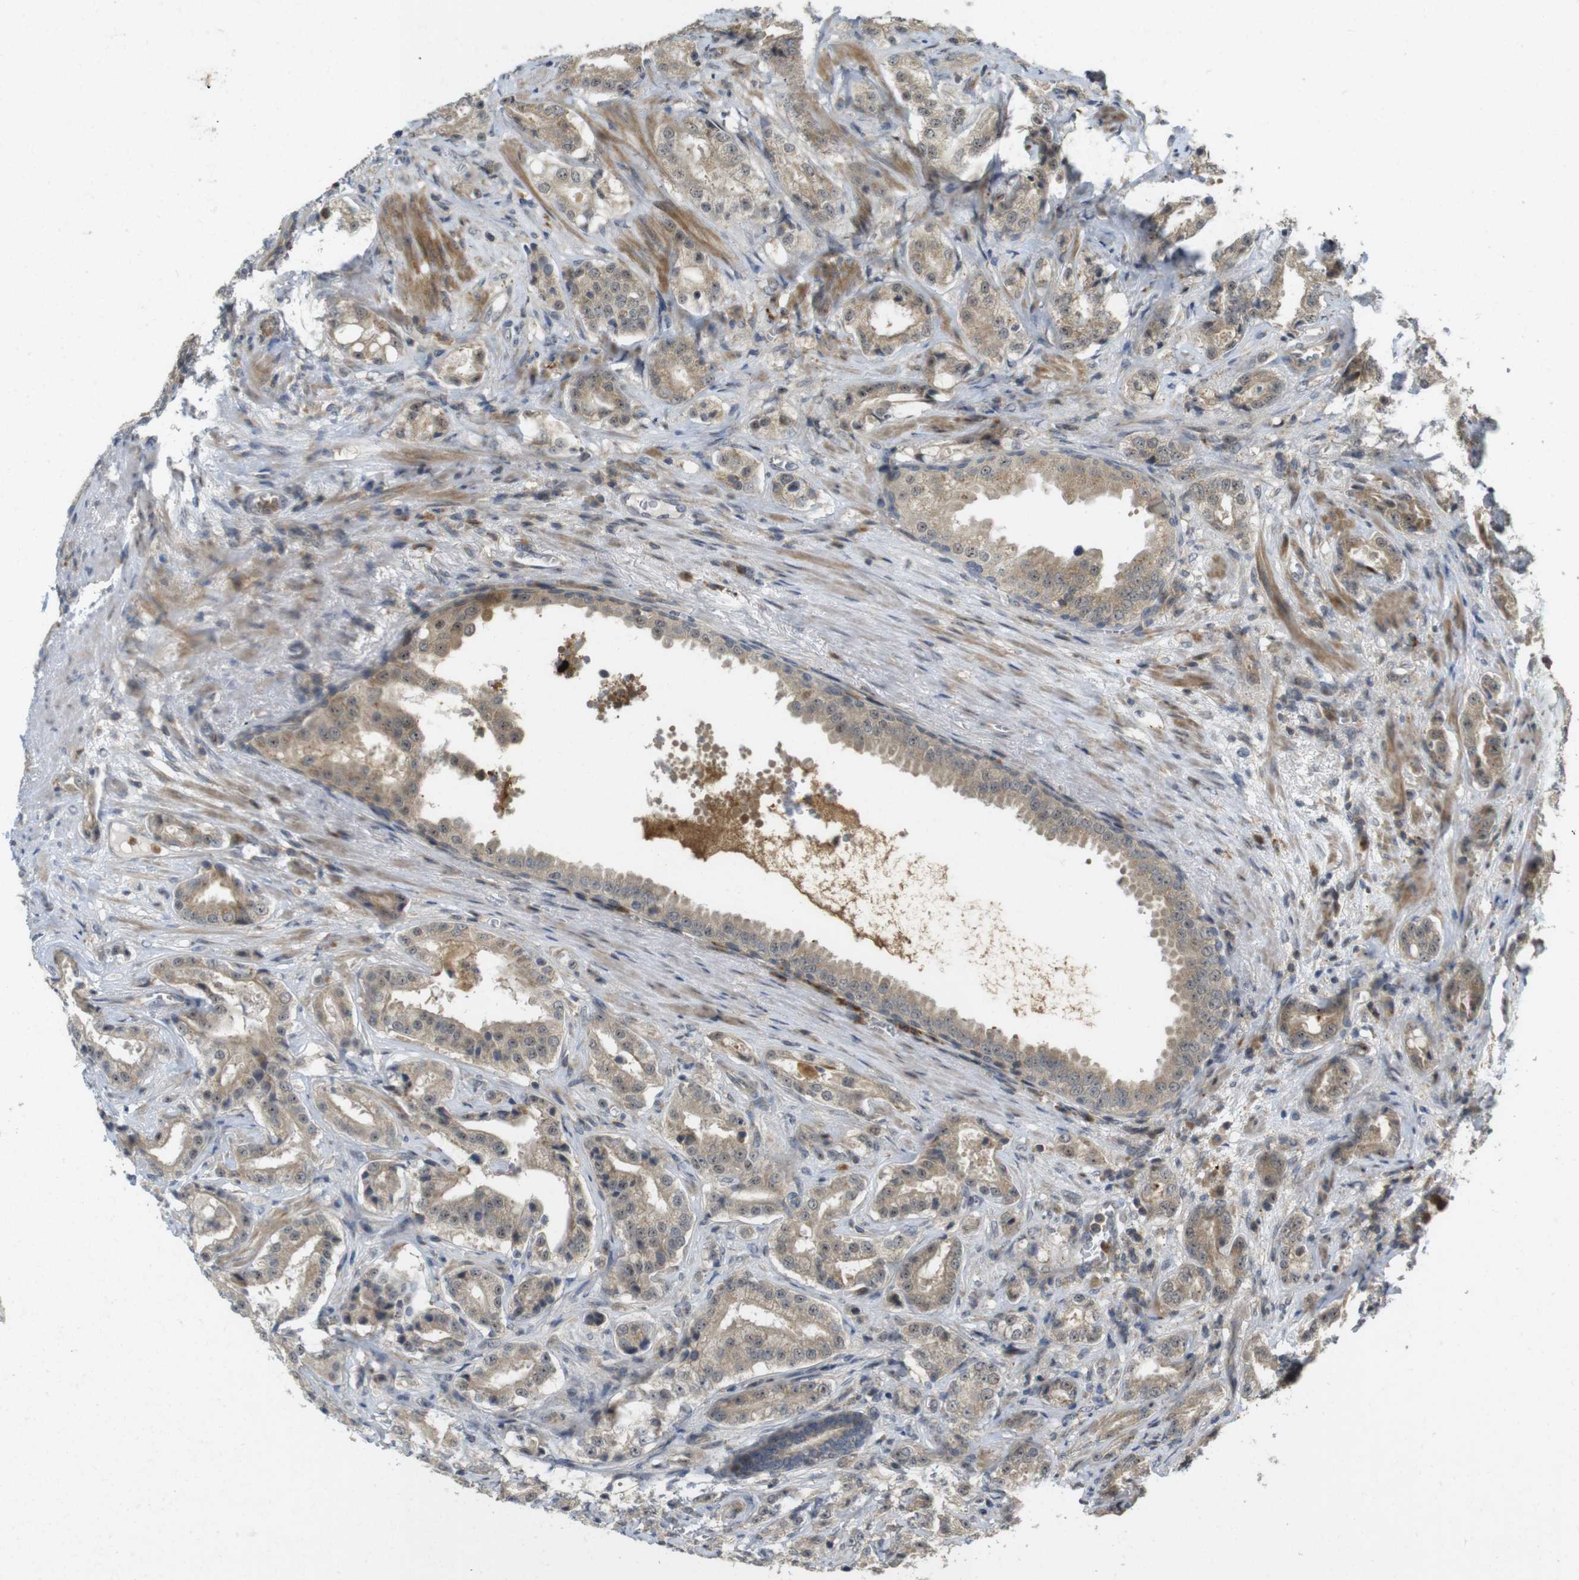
{"staining": {"intensity": "moderate", "quantity": ">75%", "location": "cytoplasmic/membranous"}, "tissue": "prostate cancer", "cell_type": "Tumor cells", "image_type": "cancer", "snomed": [{"axis": "morphology", "description": "Adenocarcinoma, High grade"}, {"axis": "topography", "description": "Prostate"}], "caption": "Prostate cancer stained for a protein (brown) demonstrates moderate cytoplasmic/membranous positive positivity in approximately >75% of tumor cells.", "gene": "TMX3", "patient": {"sex": "male", "age": 64}}